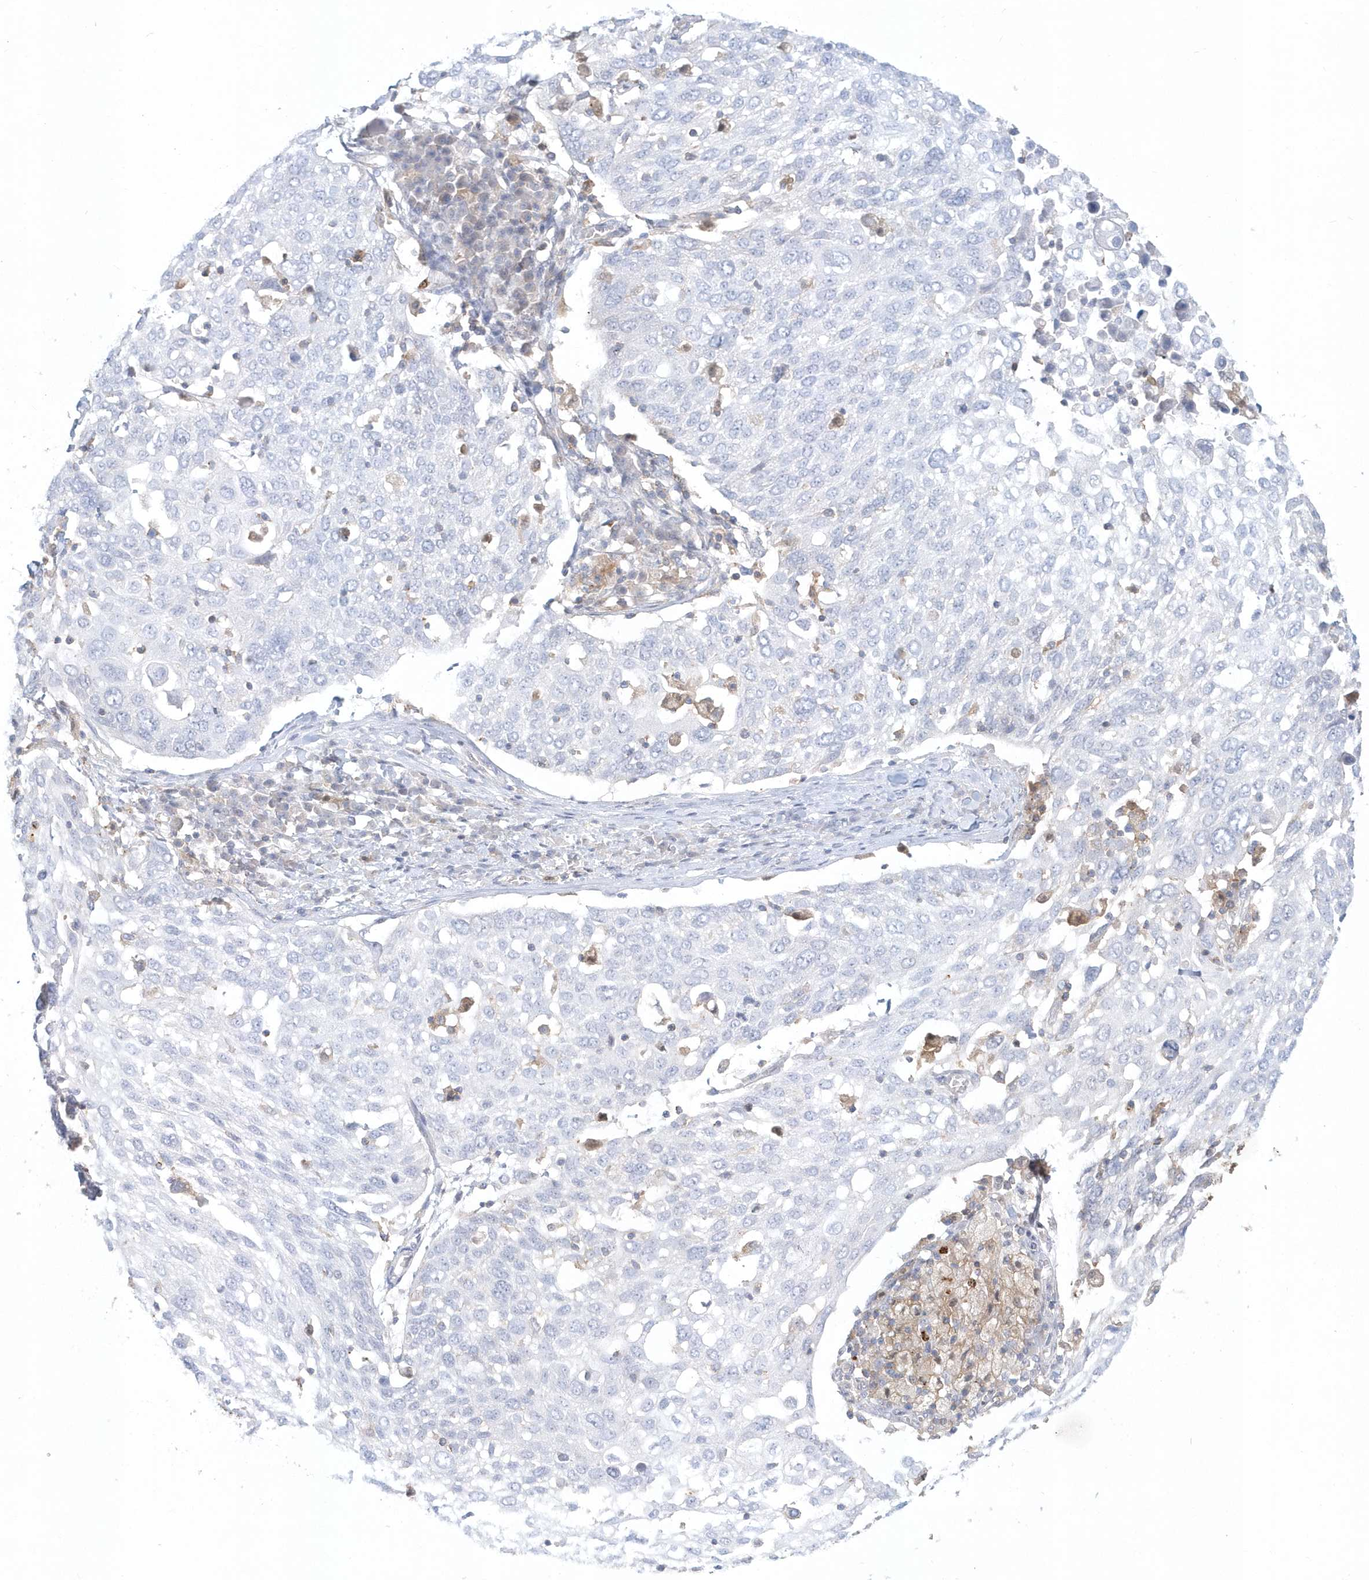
{"staining": {"intensity": "negative", "quantity": "none", "location": "none"}, "tissue": "lung cancer", "cell_type": "Tumor cells", "image_type": "cancer", "snomed": [{"axis": "morphology", "description": "Squamous cell carcinoma, NOS"}, {"axis": "topography", "description": "Lung"}], "caption": "Tumor cells show no significant protein expression in lung cancer.", "gene": "RNF7", "patient": {"sex": "male", "age": 65}}